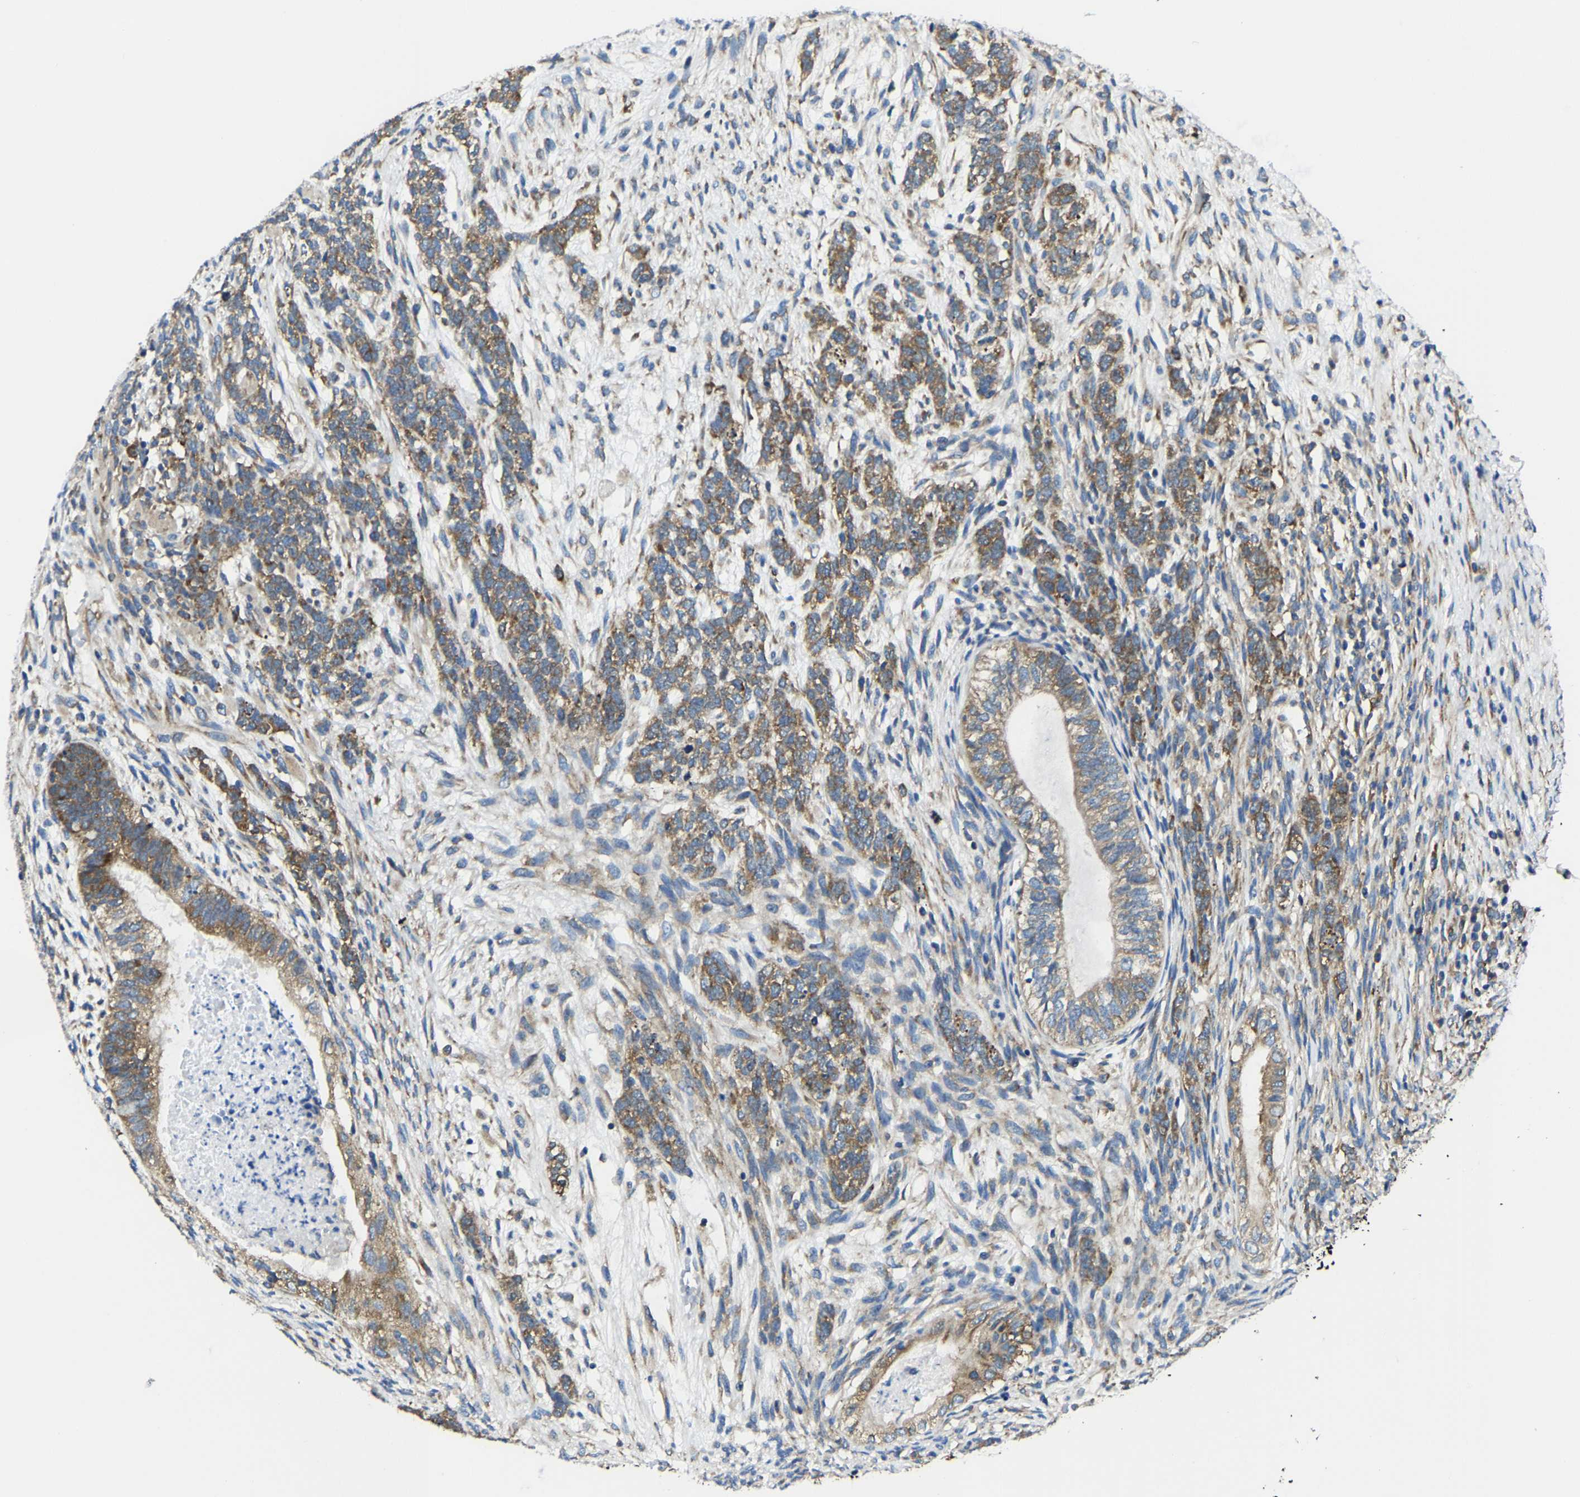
{"staining": {"intensity": "moderate", "quantity": ">75%", "location": "cytoplasmic/membranous"}, "tissue": "testis cancer", "cell_type": "Tumor cells", "image_type": "cancer", "snomed": [{"axis": "morphology", "description": "Seminoma, NOS"}, {"axis": "topography", "description": "Testis"}], "caption": "Immunohistochemical staining of human testis seminoma shows moderate cytoplasmic/membranous protein positivity in about >75% of tumor cells.", "gene": "G3BP2", "patient": {"sex": "male", "age": 28}}